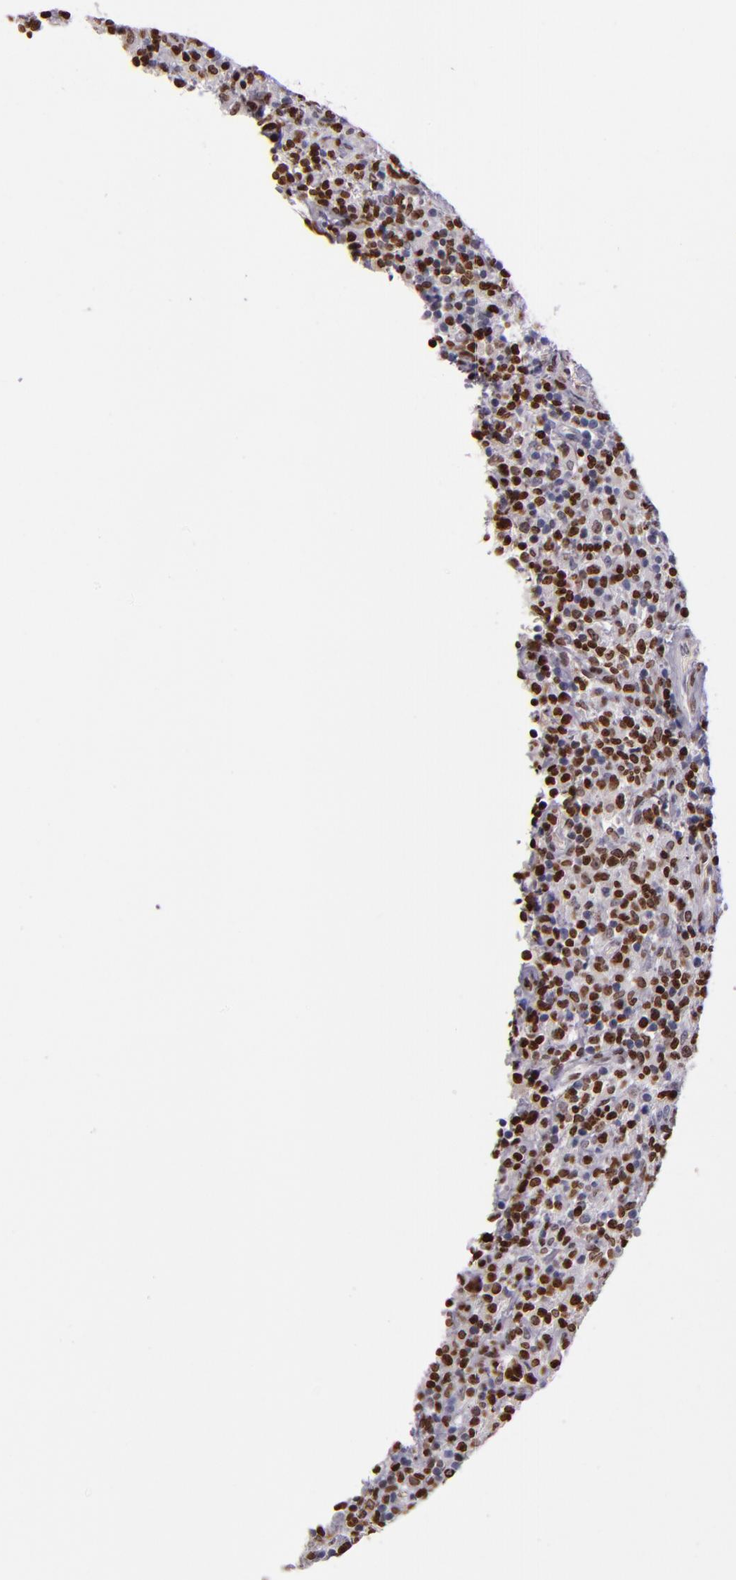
{"staining": {"intensity": "strong", "quantity": ">75%", "location": "nuclear"}, "tissue": "lymphoma", "cell_type": "Tumor cells", "image_type": "cancer", "snomed": [{"axis": "morphology", "description": "Hodgkin's disease, NOS"}, {"axis": "topography", "description": "Lymph node"}], "caption": "Protein staining of lymphoma tissue demonstrates strong nuclear positivity in approximately >75% of tumor cells.", "gene": "CDKL5", "patient": {"sex": "male", "age": 65}}